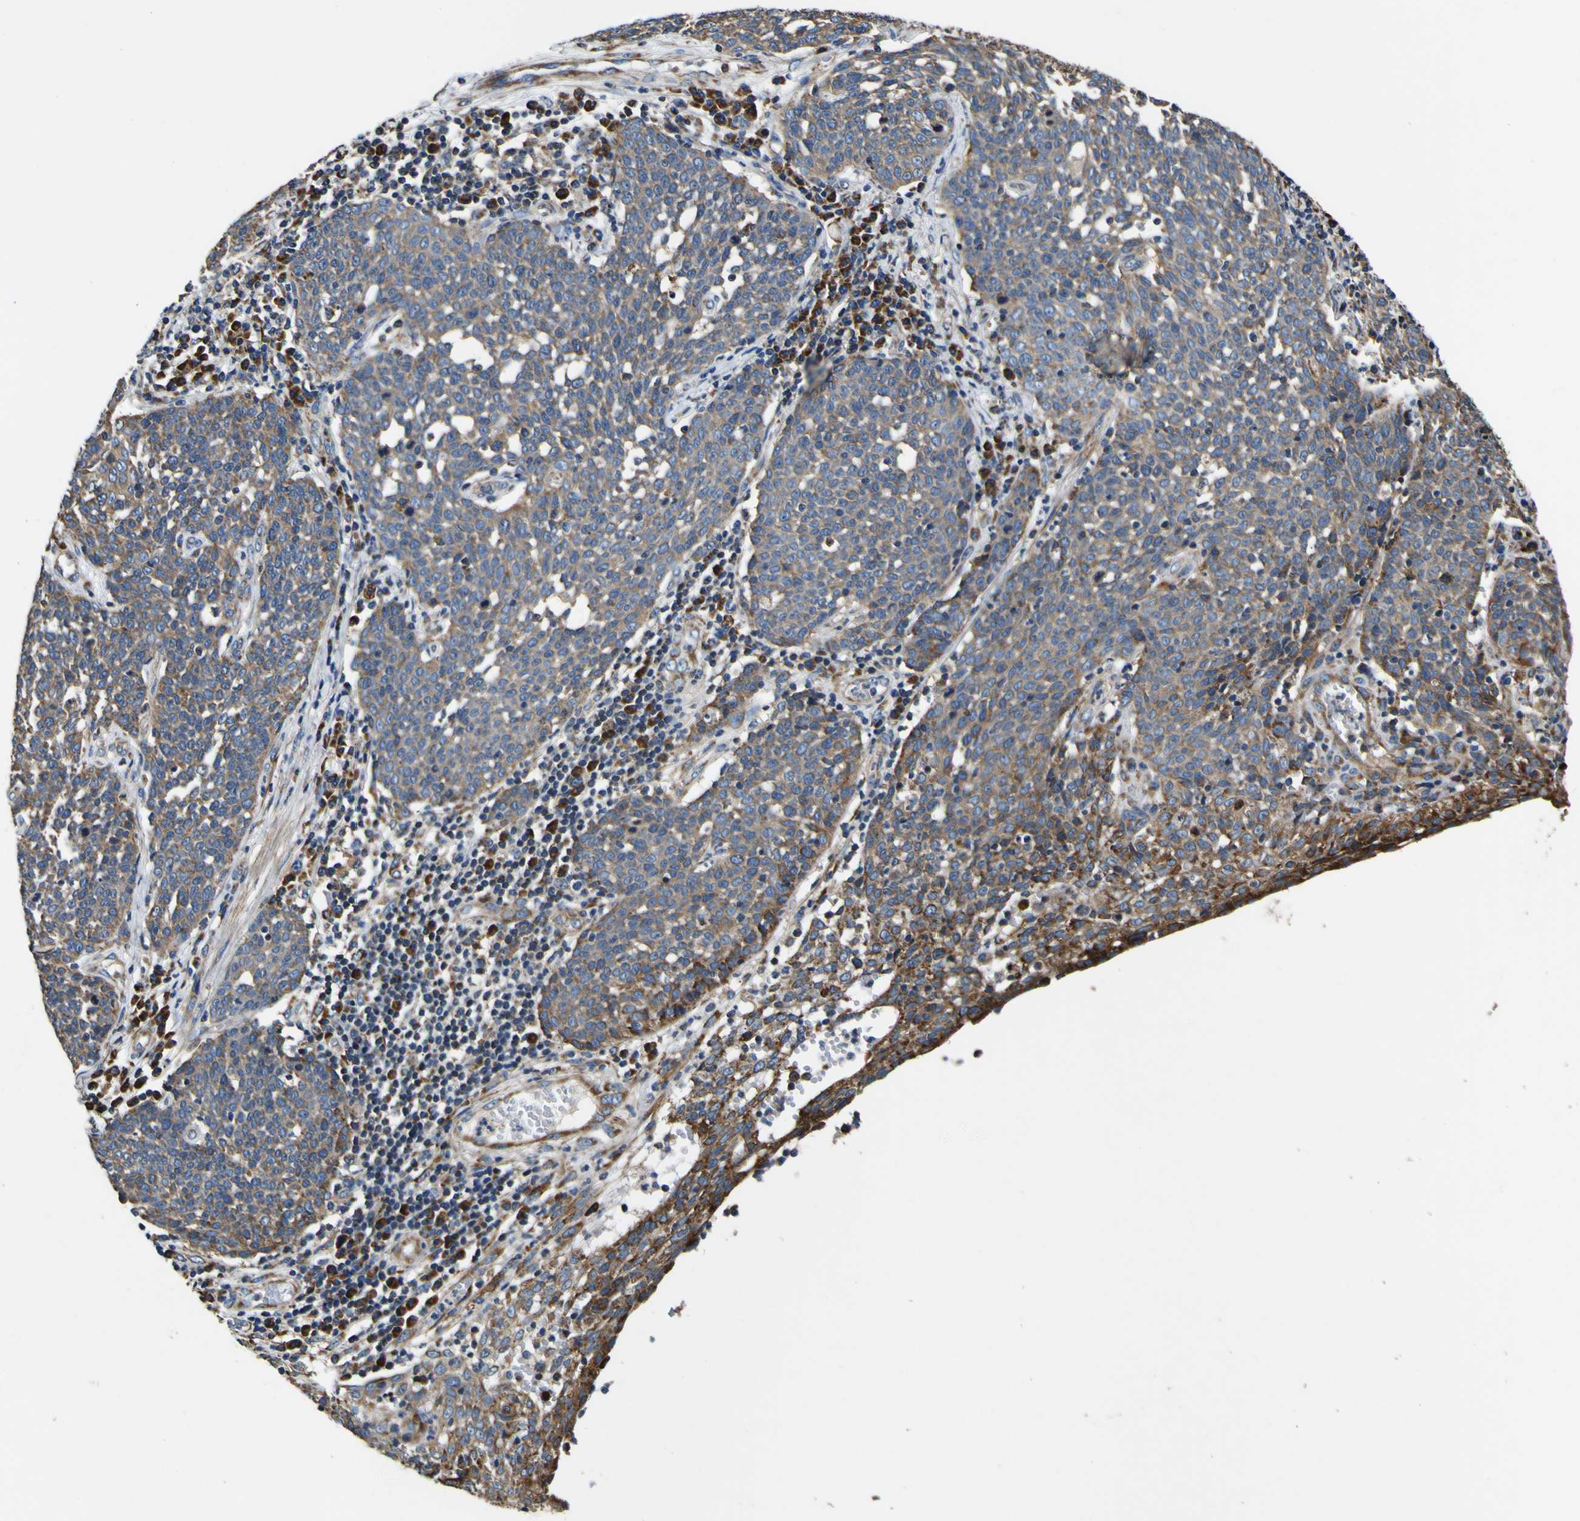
{"staining": {"intensity": "moderate", "quantity": ">75%", "location": "cytoplasmic/membranous"}, "tissue": "cervical cancer", "cell_type": "Tumor cells", "image_type": "cancer", "snomed": [{"axis": "morphology", "description": "Squamous cell carcinoma, NOS"}, {"axis": "topography", "description": "Cervix"}], "caption": "DAB immunohistochemical staining of human cervical cancer exhibits moderate cytoplasmic/membranous protein positivity in about >75% of tumor cells.", "gene": "INPP5A", "patient": {"sex": "female", "age": 34}}